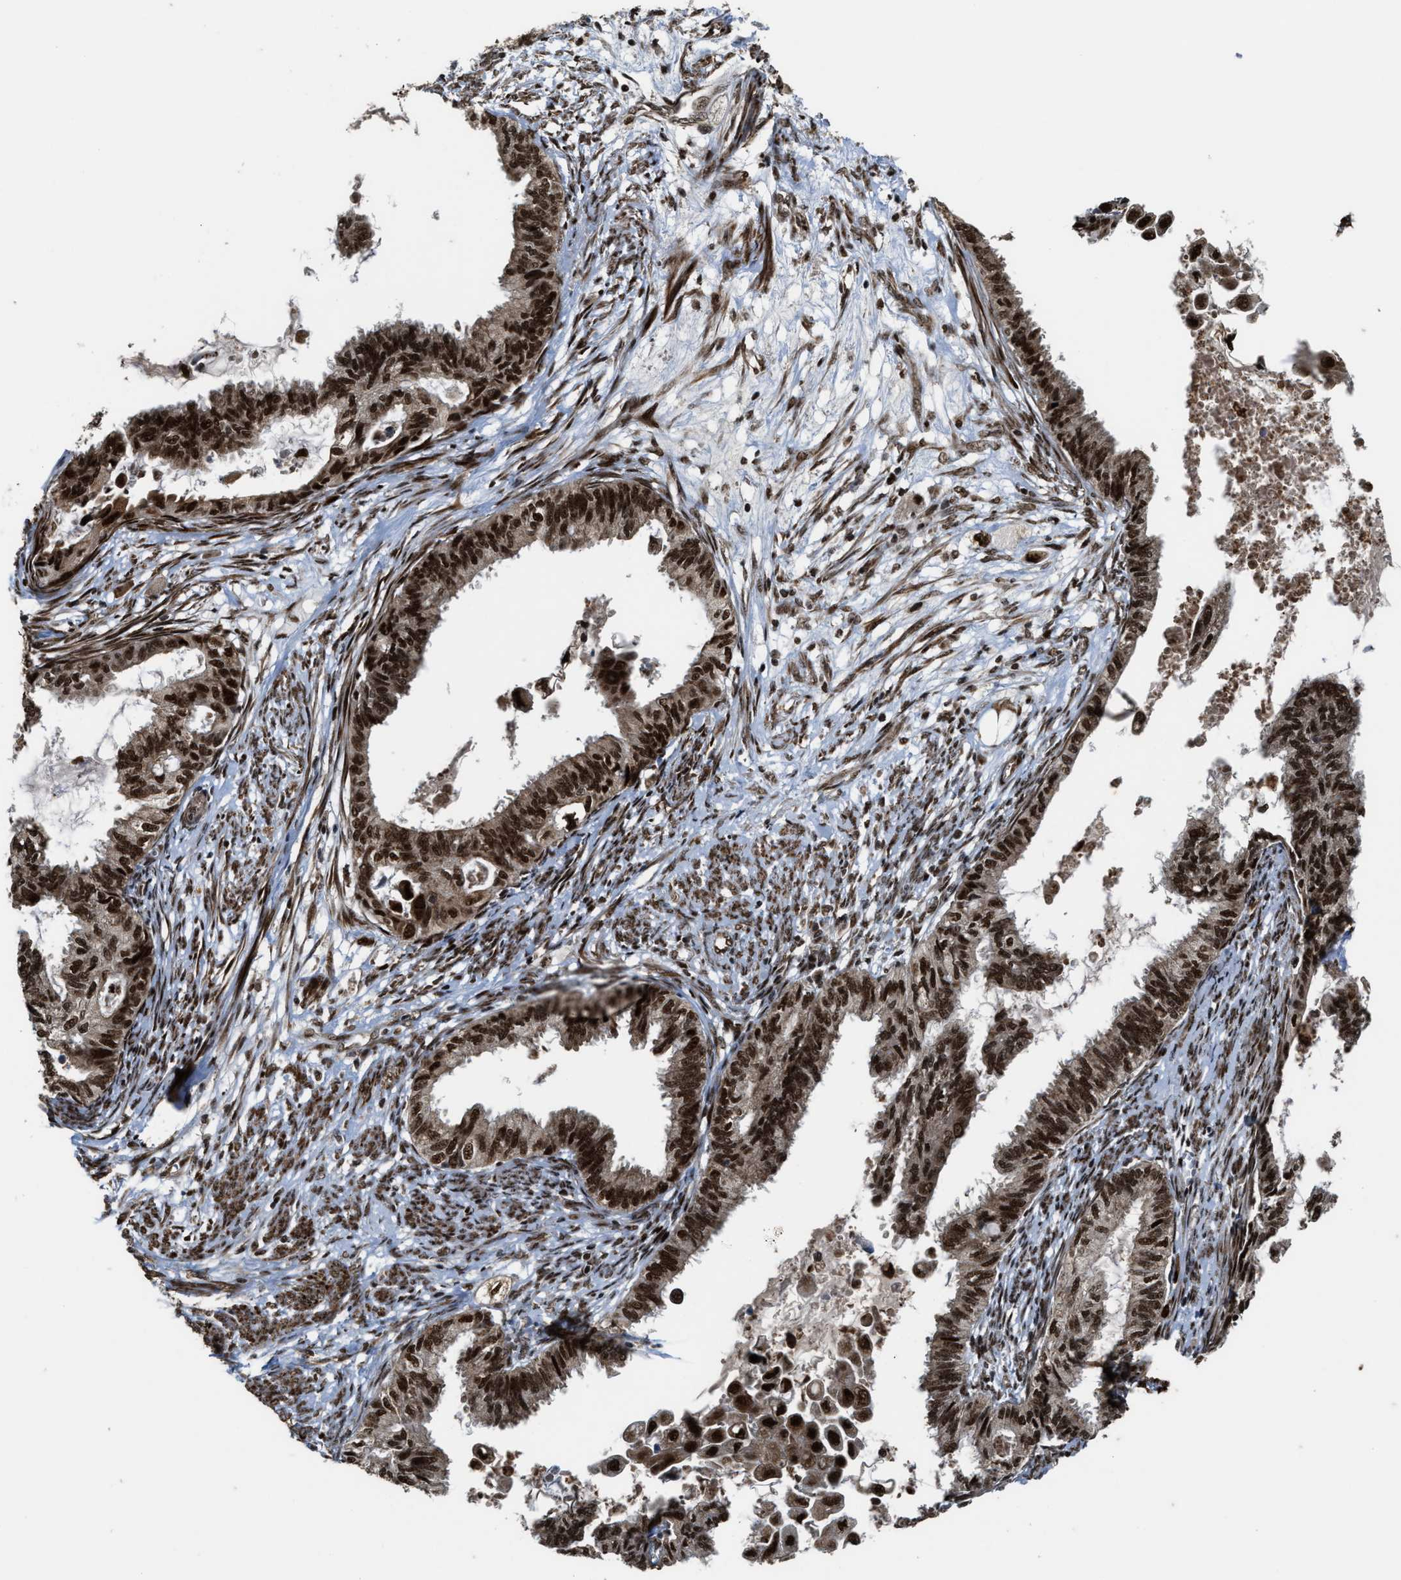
{"staining": {"intensity": "strong", "quantity": ">75%", "location": "cytoplasmic/membranous,nuclear"}, "tissue": "cervical cancer", "cell_type": "Tumor cells", "image_type": "cancer", "snomed": [{"axis": "morphology", "description": "Normal tissue, NOS"}, {"axis": "morphology", "description": "Adenocarcinoma, NOS"}, {"axis": "topography", "description": "Cervix"}, {"axis": "topography", "description": "Endometrium"}], "caption": "Cervical cancer was stained to show a protein in brown. There is high levels of strong cytoplasmic/membranous and nuclear staining in about >75% of tumor cells. The staining was performed using DAB to visualize the protein expression in brown, while the nuclei were stained in blue with hematoxylin (Magnification: 20x).", "gene": "ZNF250", "patient": {"sex": "female", "age": 86}}